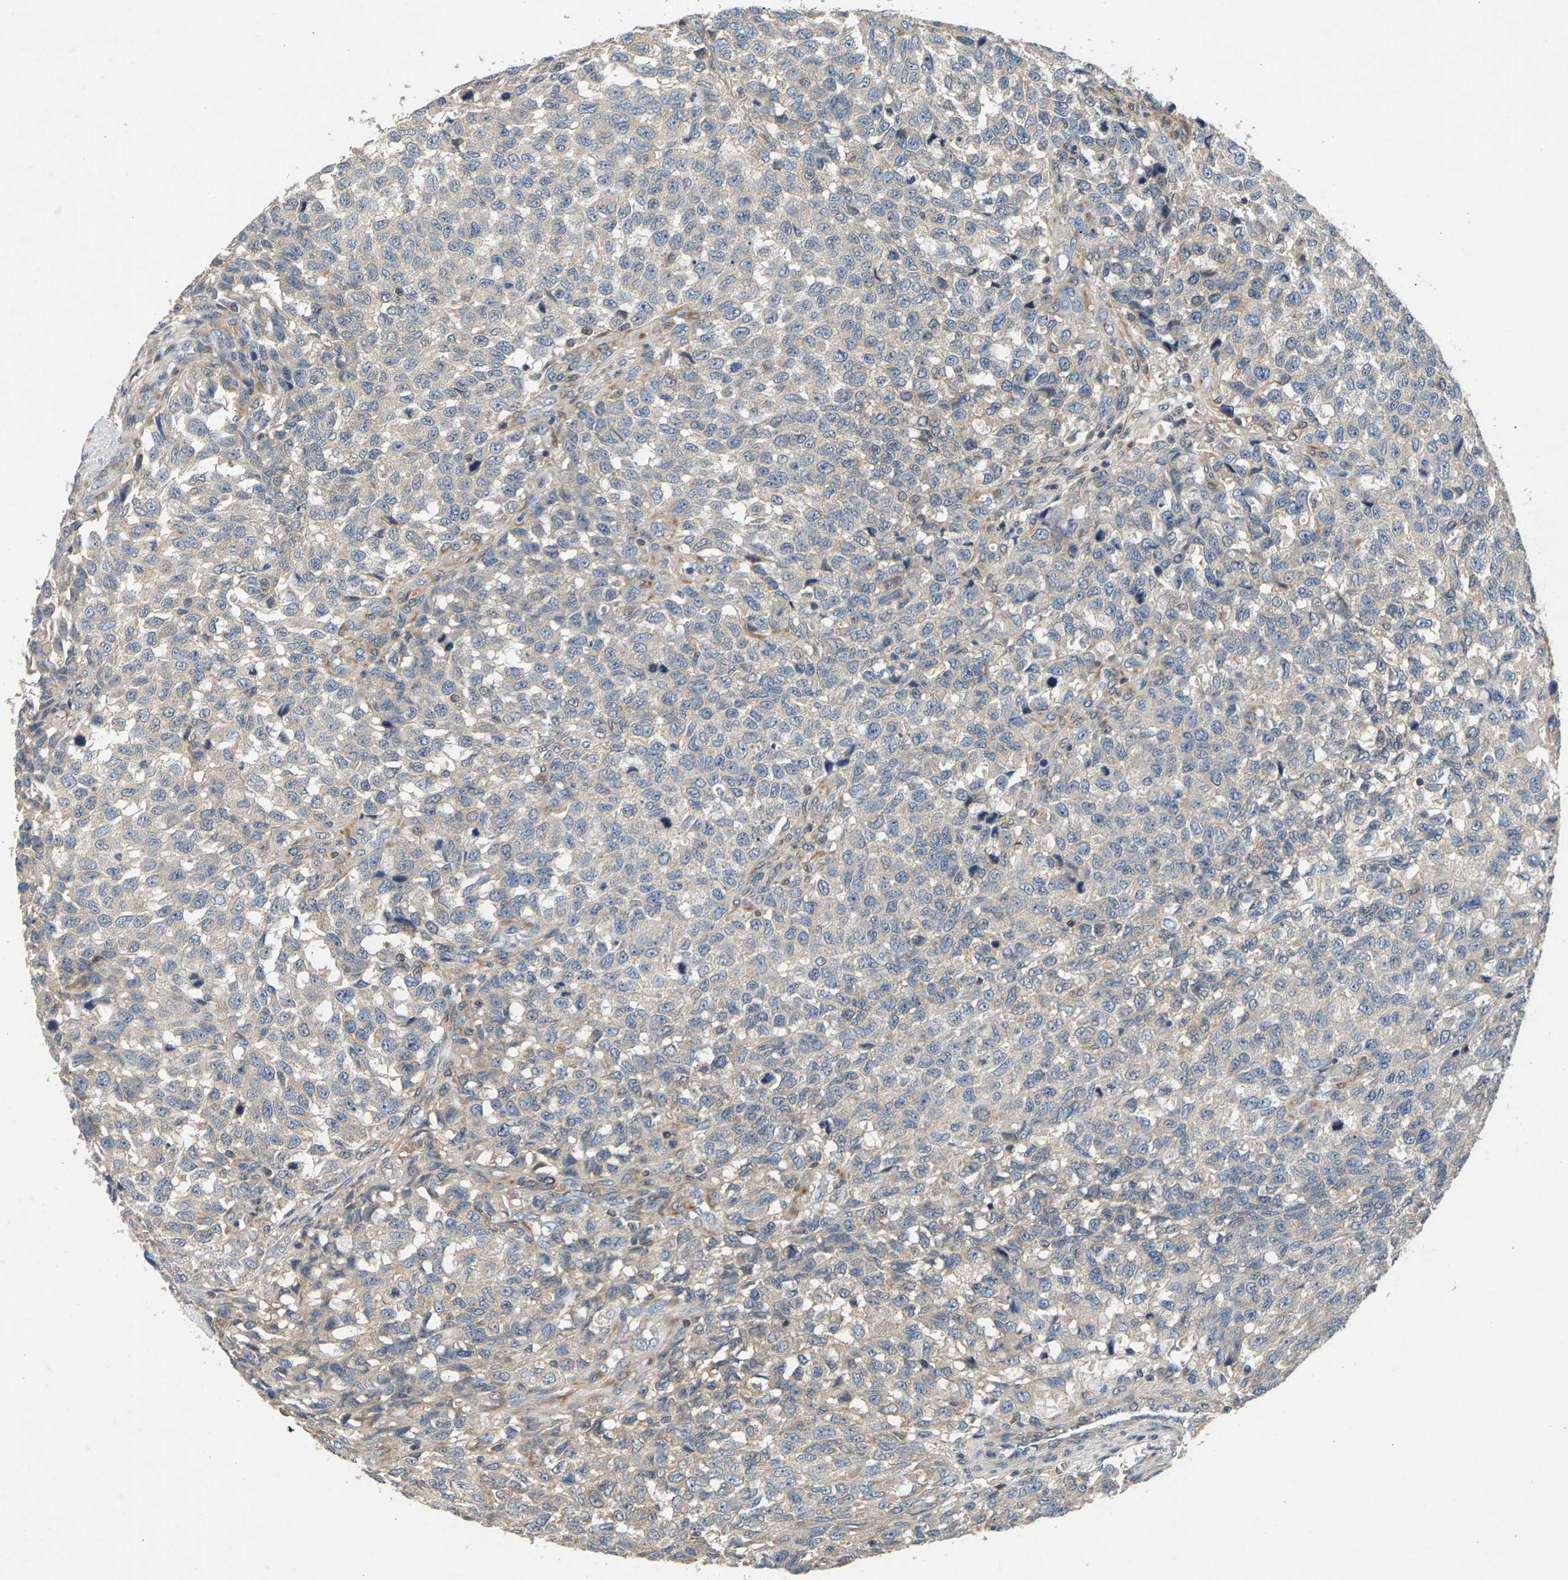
{"staining": {"intensity": "weak", "quantity": "<25%", "location": "cytoplasmic/membranous"}, "tissue": "testis cancer", "cell_type": "Tumor cells", "image_type": "cancer", "snomed": [{"axis": "morphology", "description": "Seminoma, NOS"}, {"axis": "topography", "description": "Testis"}], "caption": "This is a image of IHC staining of testis seminoma, which shows no expression in tumor cells.", "gene": "NT5C", "patient": {"sex": "male", "age": 59}}